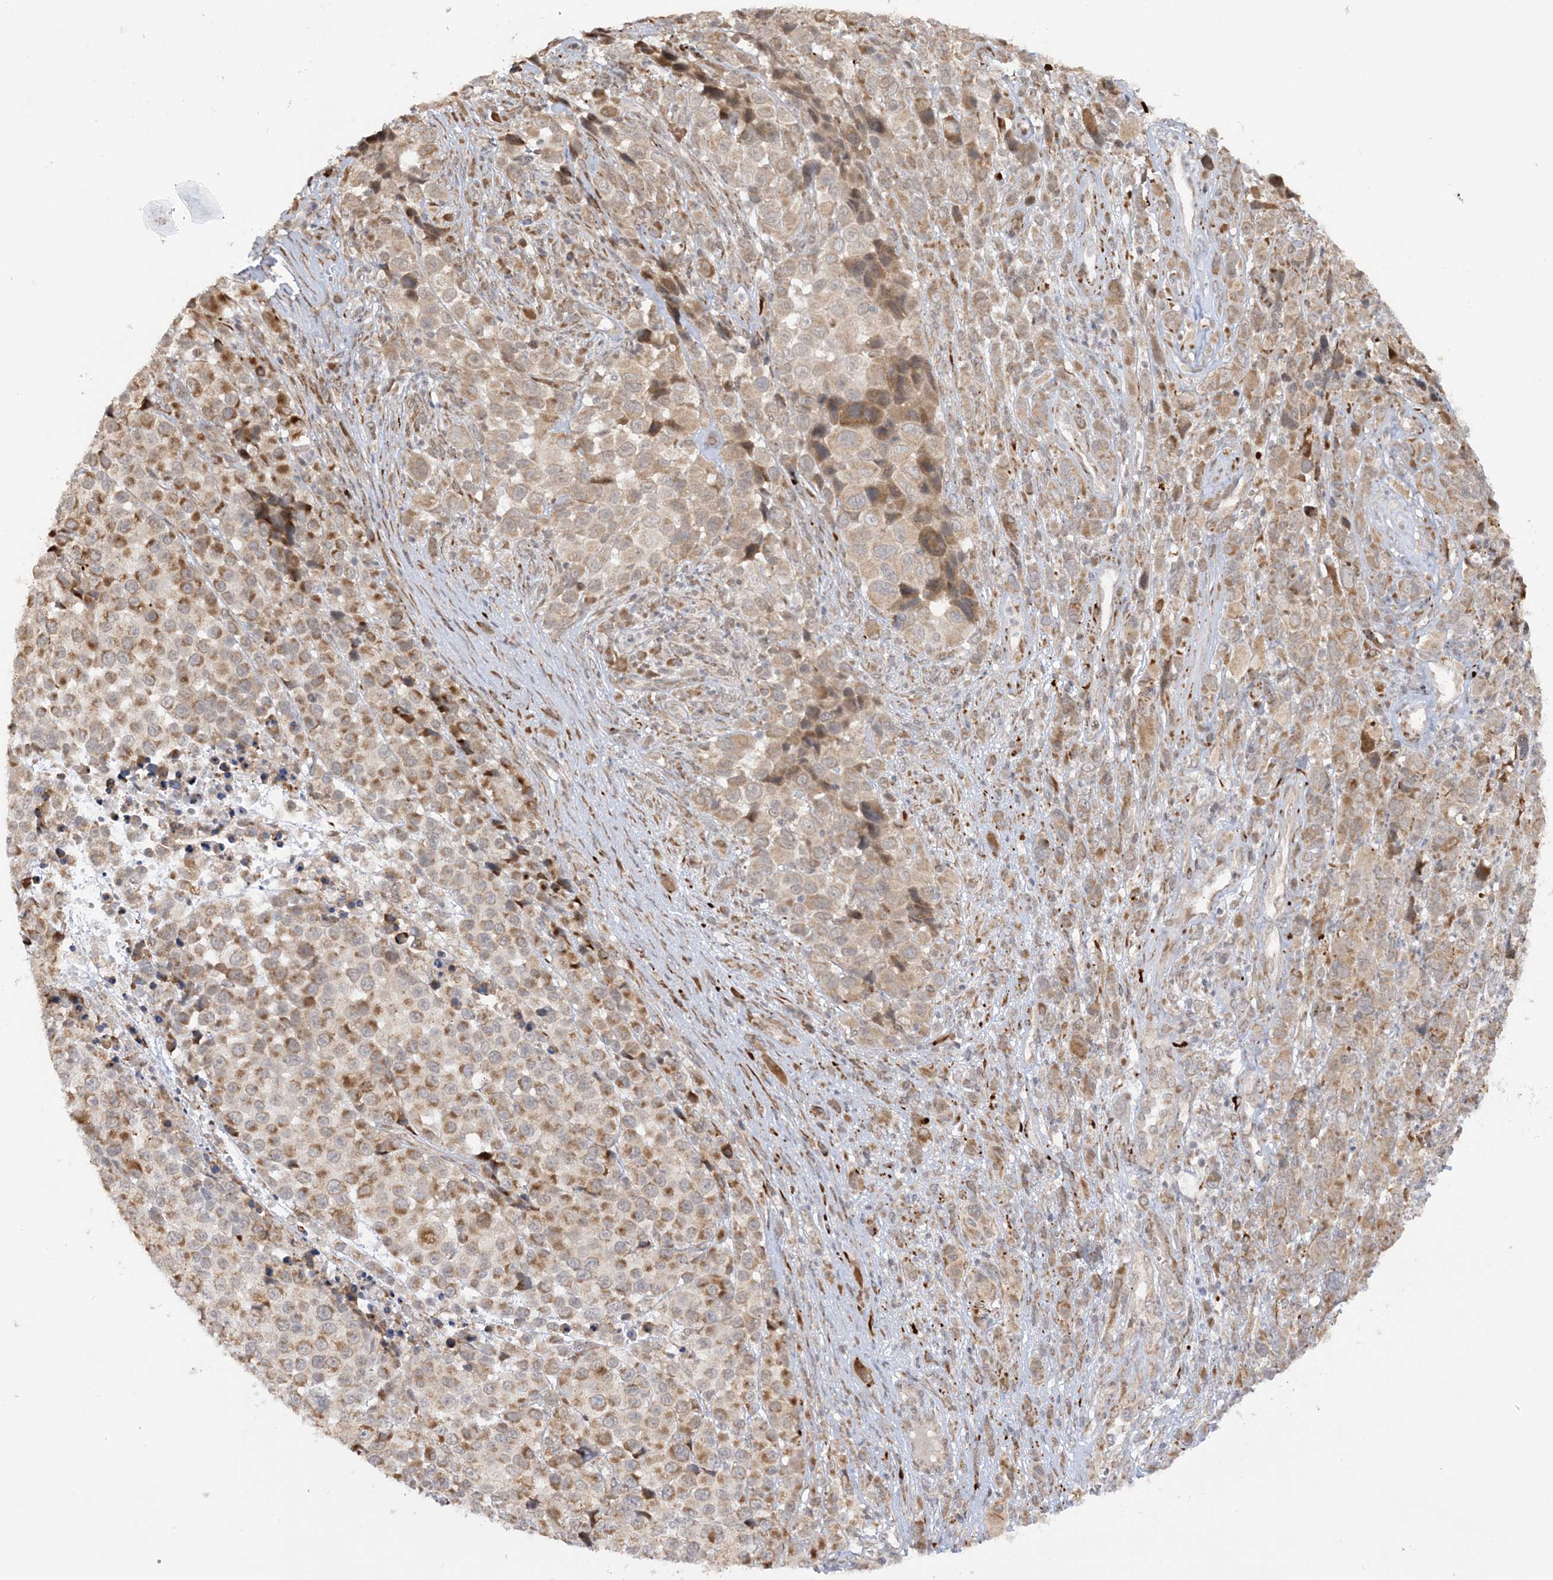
{"staining": {"intensity": "moderate", "quantity": "25%-75%", "location": "cytoplasmic/membranous"}, "tissue": "melanoma", "cell_type": "Tumor cells", "image_type": "cancer", "snomed": [{"axis": "morphology", "description": "Malignant melanoma, NOS"}, {"axis": "topography", "description": "Skin of trunk"}], "caption": "Melanoma stained with a brown dye demonstrates moderate cytoplasmic/membranous positive positivity in about 25%-75% of tumor cells.", "gene": "MRPL47", "patient": {"sex": "male", "age": 71}}